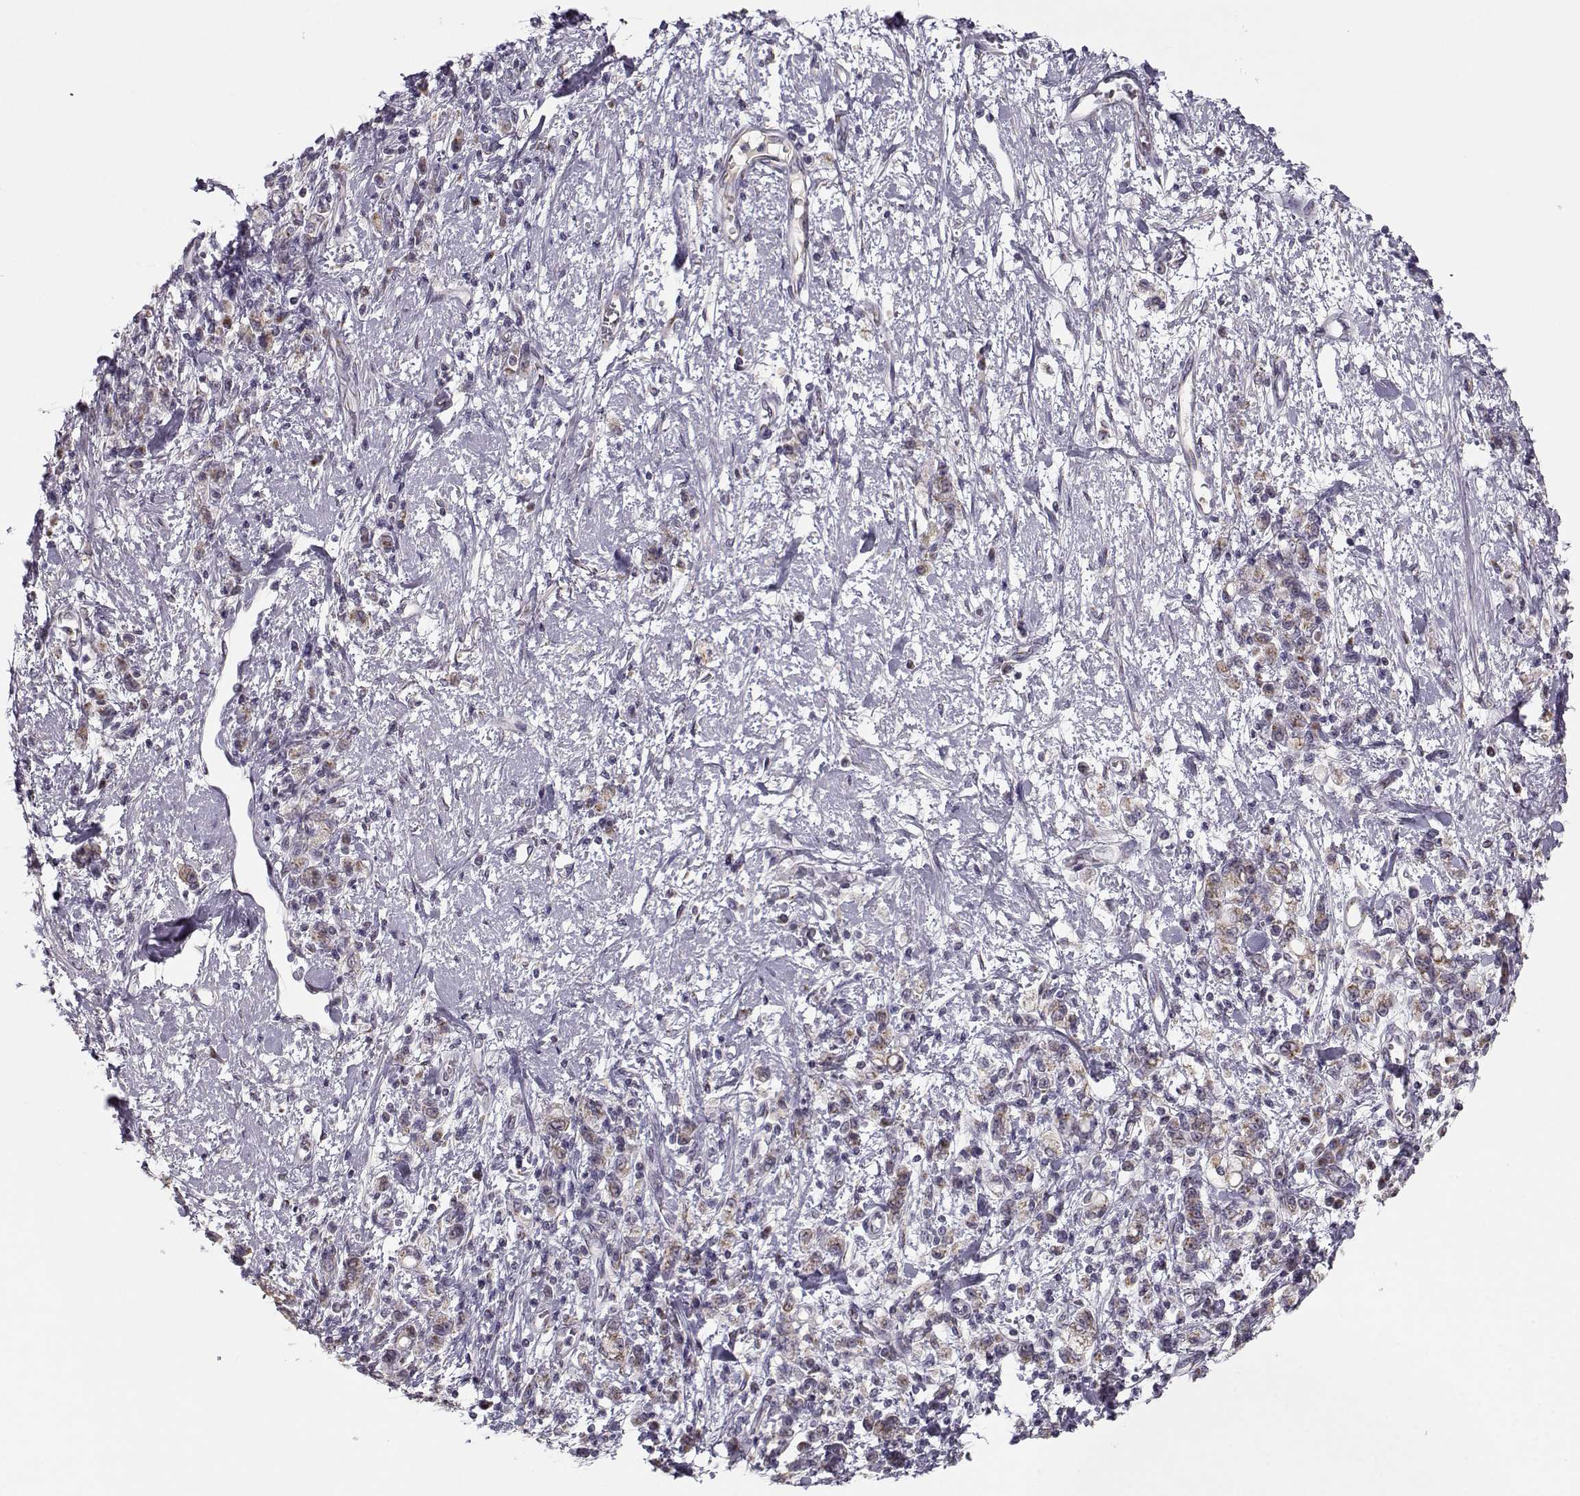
{"staining": {"intensity": "weak", "quantity": ">75%", "location": "cytoplasmic/membranous"}, "tissue": "stomach cancer", "cell_type": "Tumor cells", "image_type": "cancer", "snomed": [{"axis": "morphology", "description": "Adenocarcinoma, NOS"}, {"axis": "topography", "description": "Stomach"}], "caption": "Immunohistochemical staining of stomach cancer (adenocarcinoma) reveals low levels of weak cytoplasmic/membranous staining in about >75% of tumor cells.", "gene": "SLC4A5", "patient": {"sex": "male", "age": 77}}